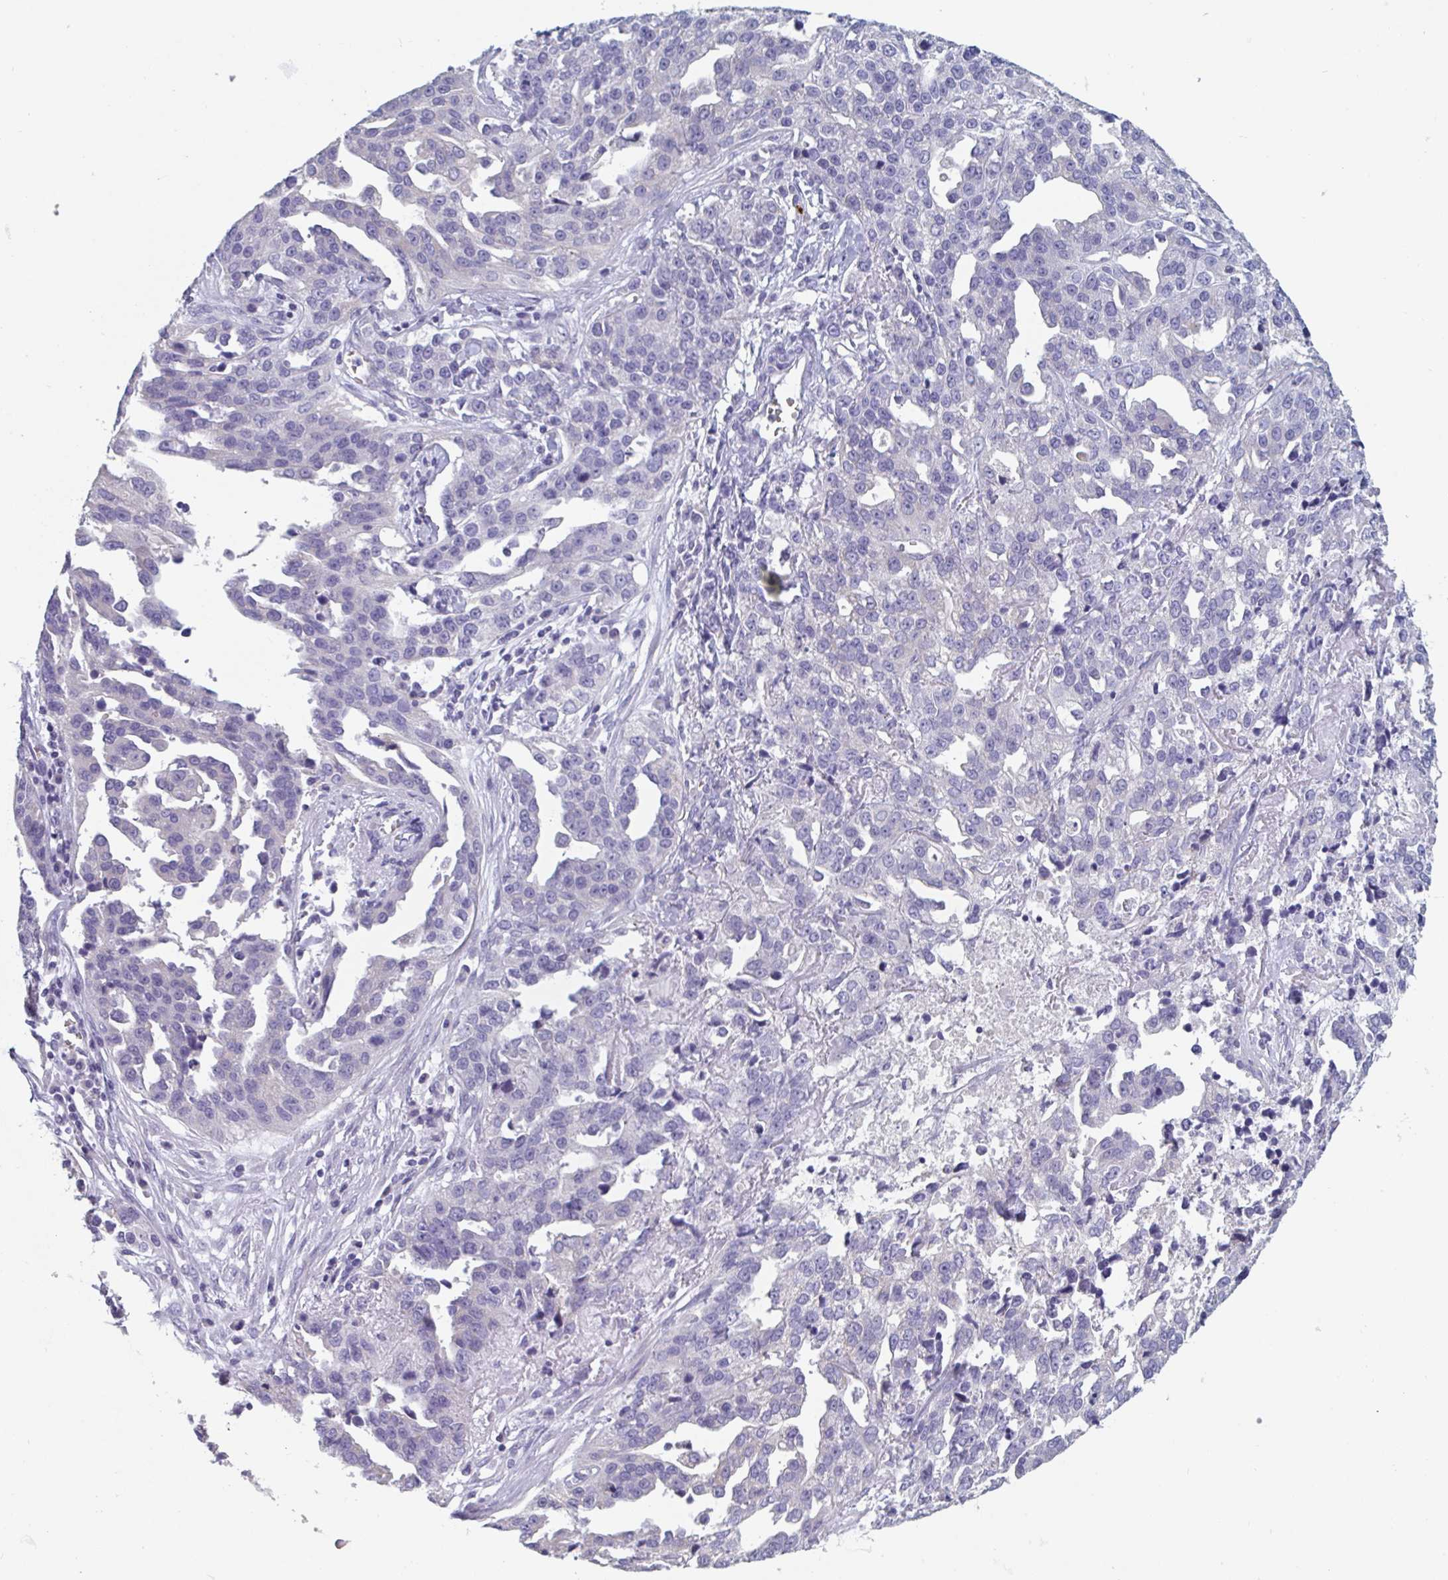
{"staining": {"intensity": "negative", "quantity": "none", "location": "none"}, "tissue": "ovarian cancer", "cell_type": "Tumor cells", "image_type": "cancer", "snomed": [{"axis": "morphology", "description": "Cystadenocarcinoma, serous, NOS"}, {"axis": "topography", "description": "Ovary"}], "caption": "This photomicrograph is of serous cystadenocarcinoma (ovarian) stained with immunohistochemistry (IHC) to label a protein in brown with the nuclei are counter-stained blue. There is no positivity in tumor cells.", "gene": "ABHD16A", "patient": {"sex": "female", "age": 75}}